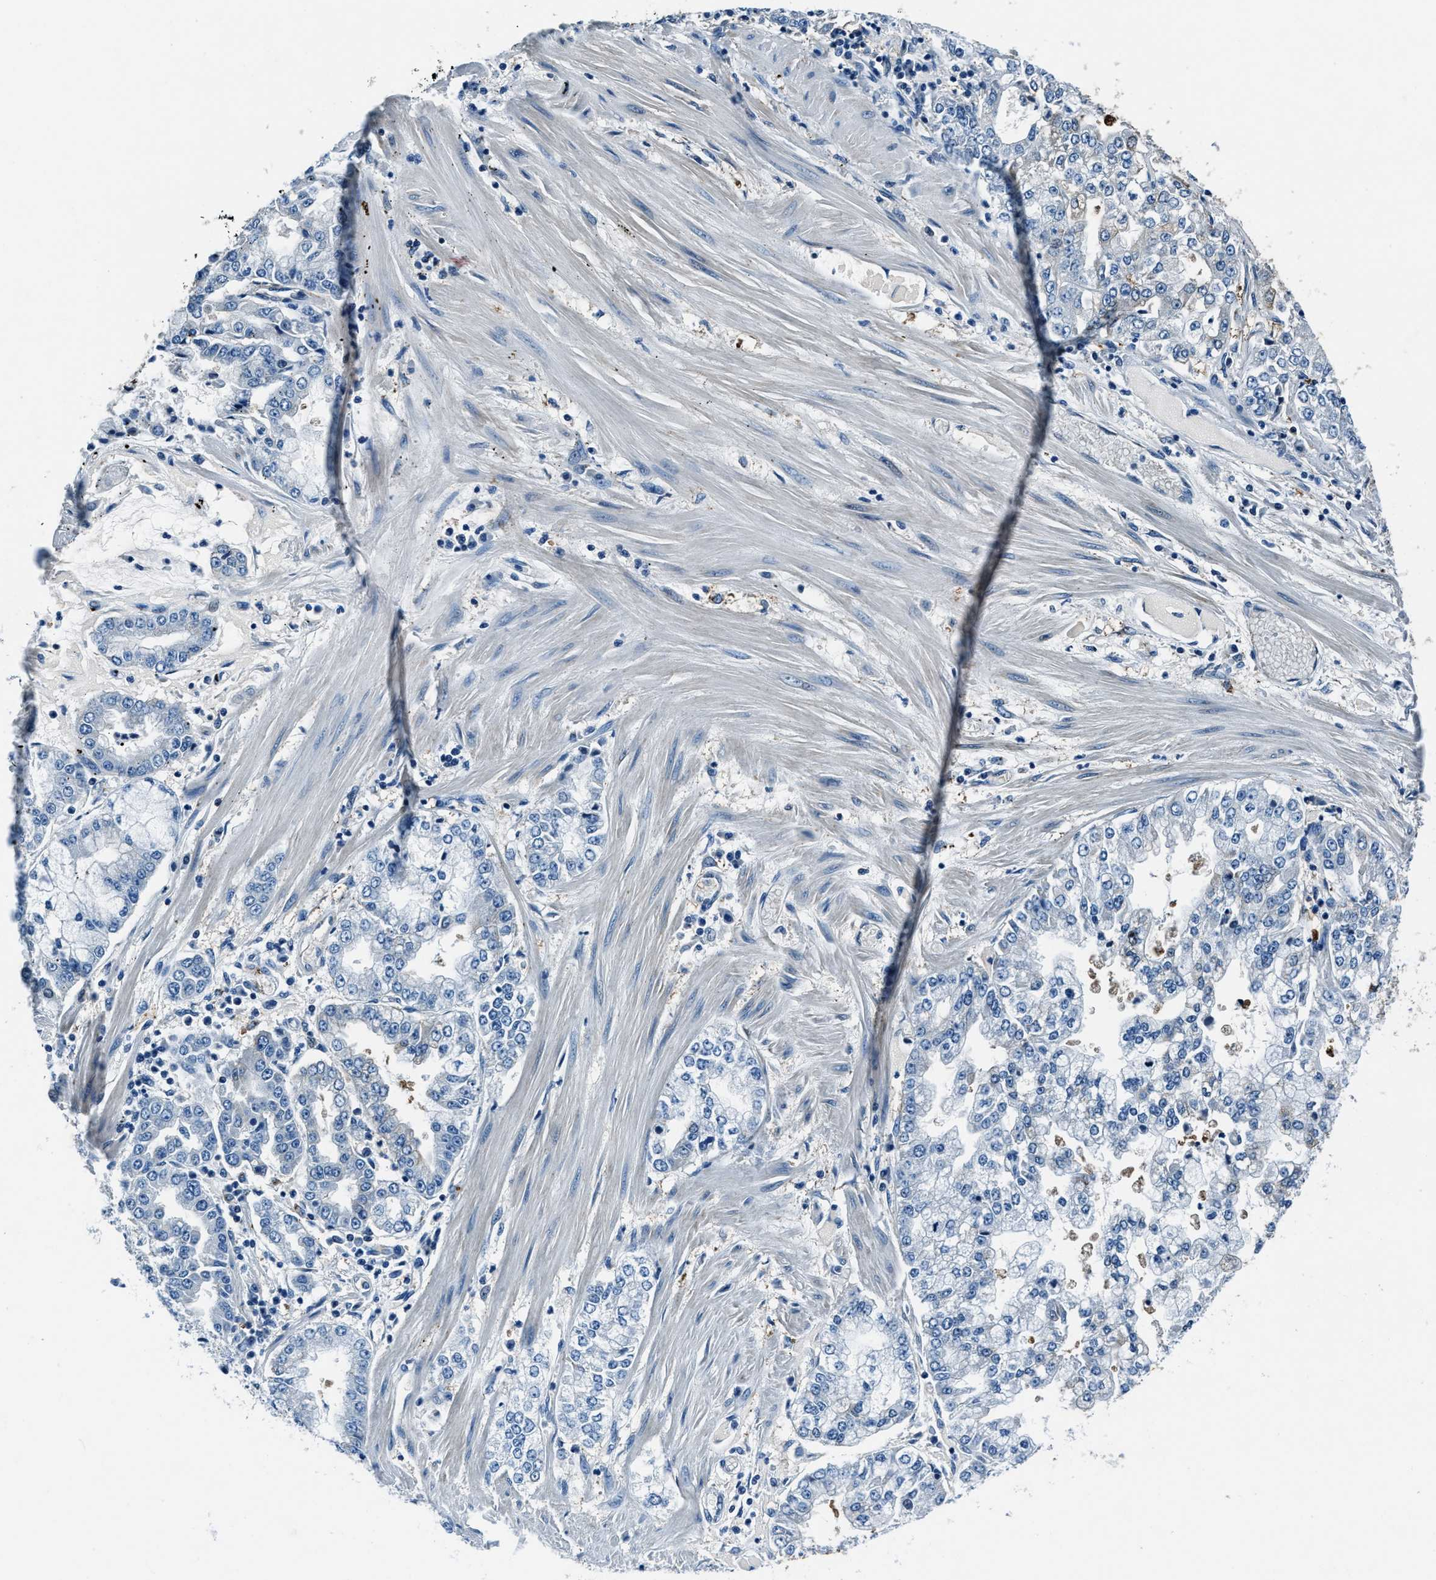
{"staining": {"intensity": "negative", "quantity": "none", "location": "none"}, "tissue": "stomach cancer", "cell_type": "Tumor cells", "image_type": "cancer", "snomed": [{"axis": "morphology", "description": "Adenocarcinoma, NOS"}, {"axis": "topography", "description": "Stomach"}], "caption": "Tumor cells show no significant expression in stomach adenocarcinoma.", "gene": "PTPDC1", "patient": {"sex": "male", "age": 76}}